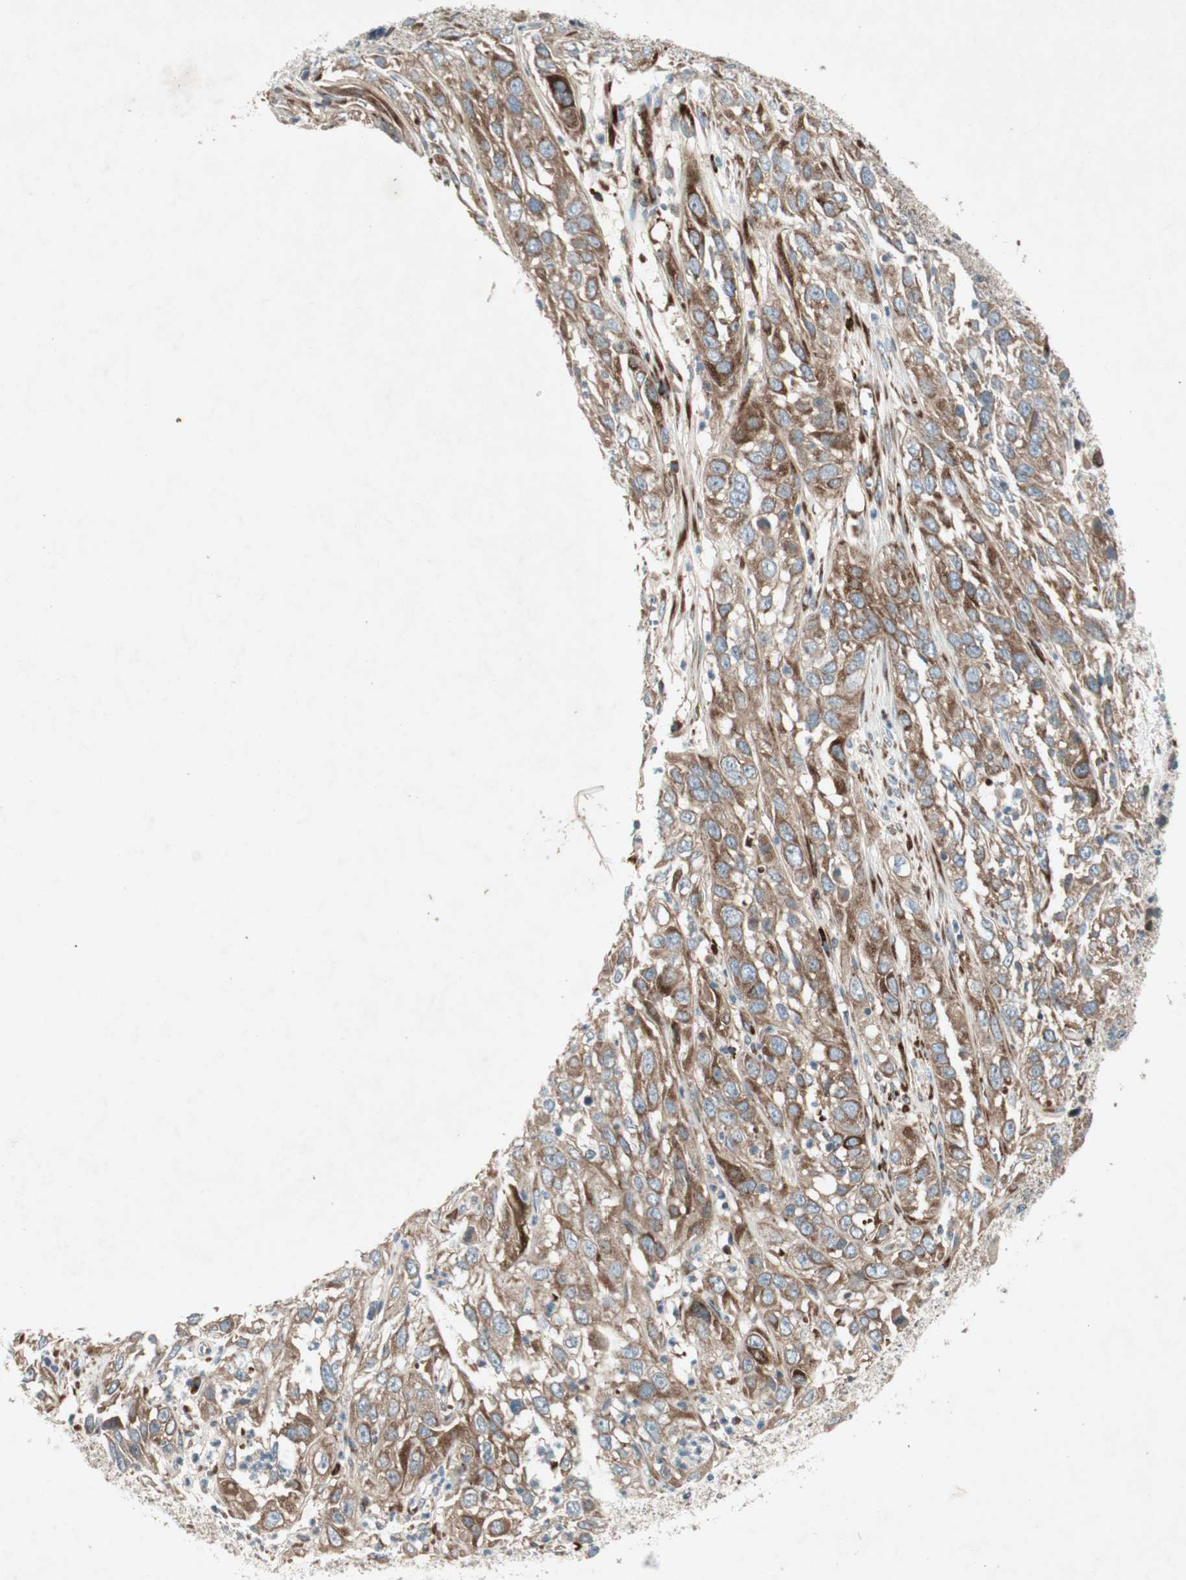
{"staining": {"intensity": "strong", "quantity": ">75%", "location": "cytoplasmic/membranous"}, "tissue": "cervical cancer", "cell_type": "Tumor cells", "image_type": "cancer", "snomed": [{"axis": "morphology", "description": "Squamous cell carcinoma, NOS"}, {"axis": "topography", "description": "Cervix"}], "caption": "DAB (3,3'-diaminobenzidine) immunohistochemical staining of human cervical squamous cell carcinoma shows strong cytoplasmic/membranous protein positivity in about >75% of tumor cells.", "gene": "APOO", "patient": {"sex": "female", "age": 32}}